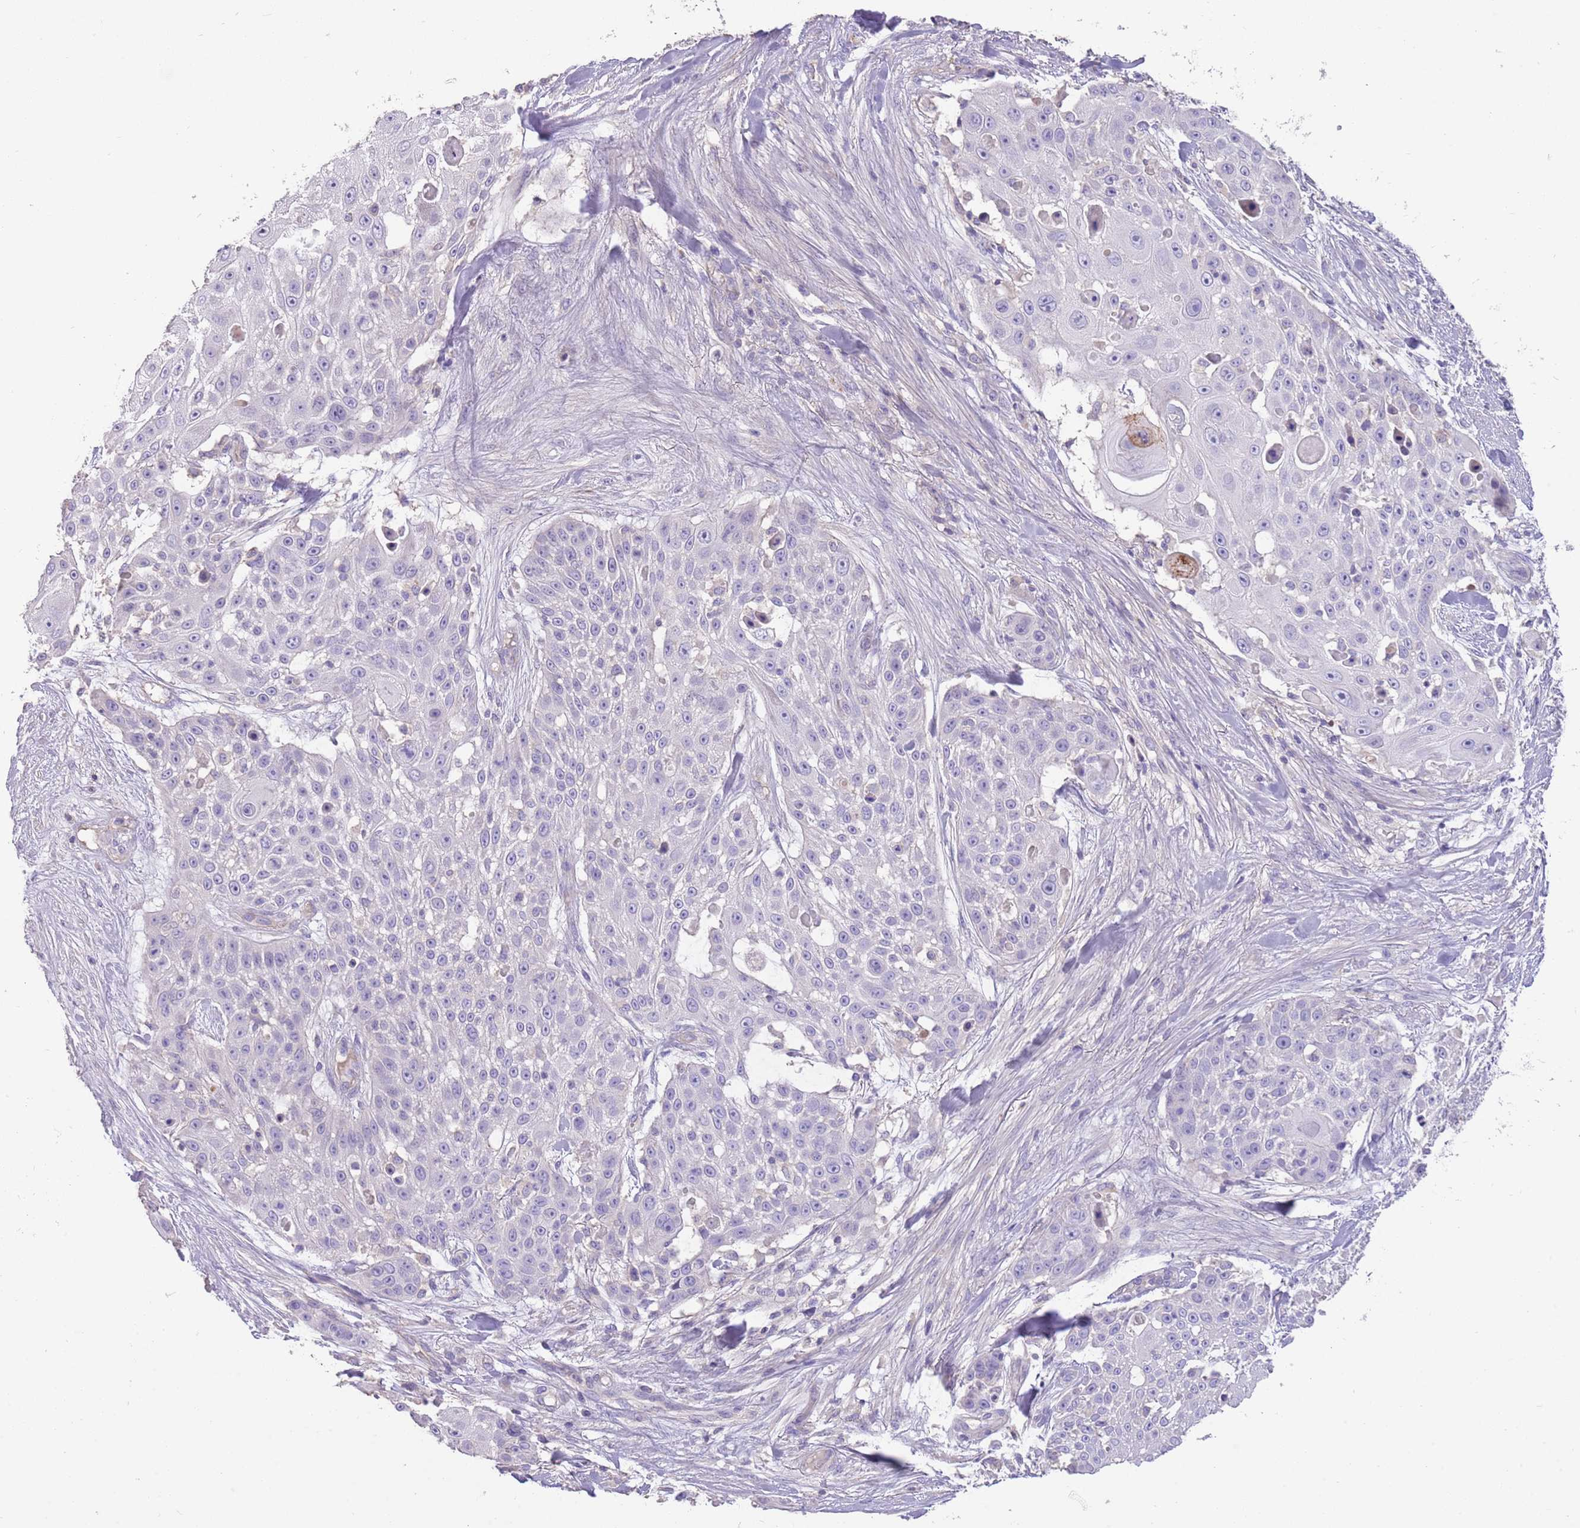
{"staining": {"intensity": "negative", "quantity": "none", "location": "none"}, "tissue": "skin cancer", "cell_type": "Tumor cells", "image_type": "cancer", "snomed": [{"axis": "morphology", "description": "Squamous cell carcinoma, NOS"}, {"axis": "topography", "description": "Skin"}], "caption": "IHC image of skin cancer stained for a protein (brown), which displays no positivity in tumor cells.", "gene": "SFTPA1", "patient": {"sex": "female", "age": 86}}